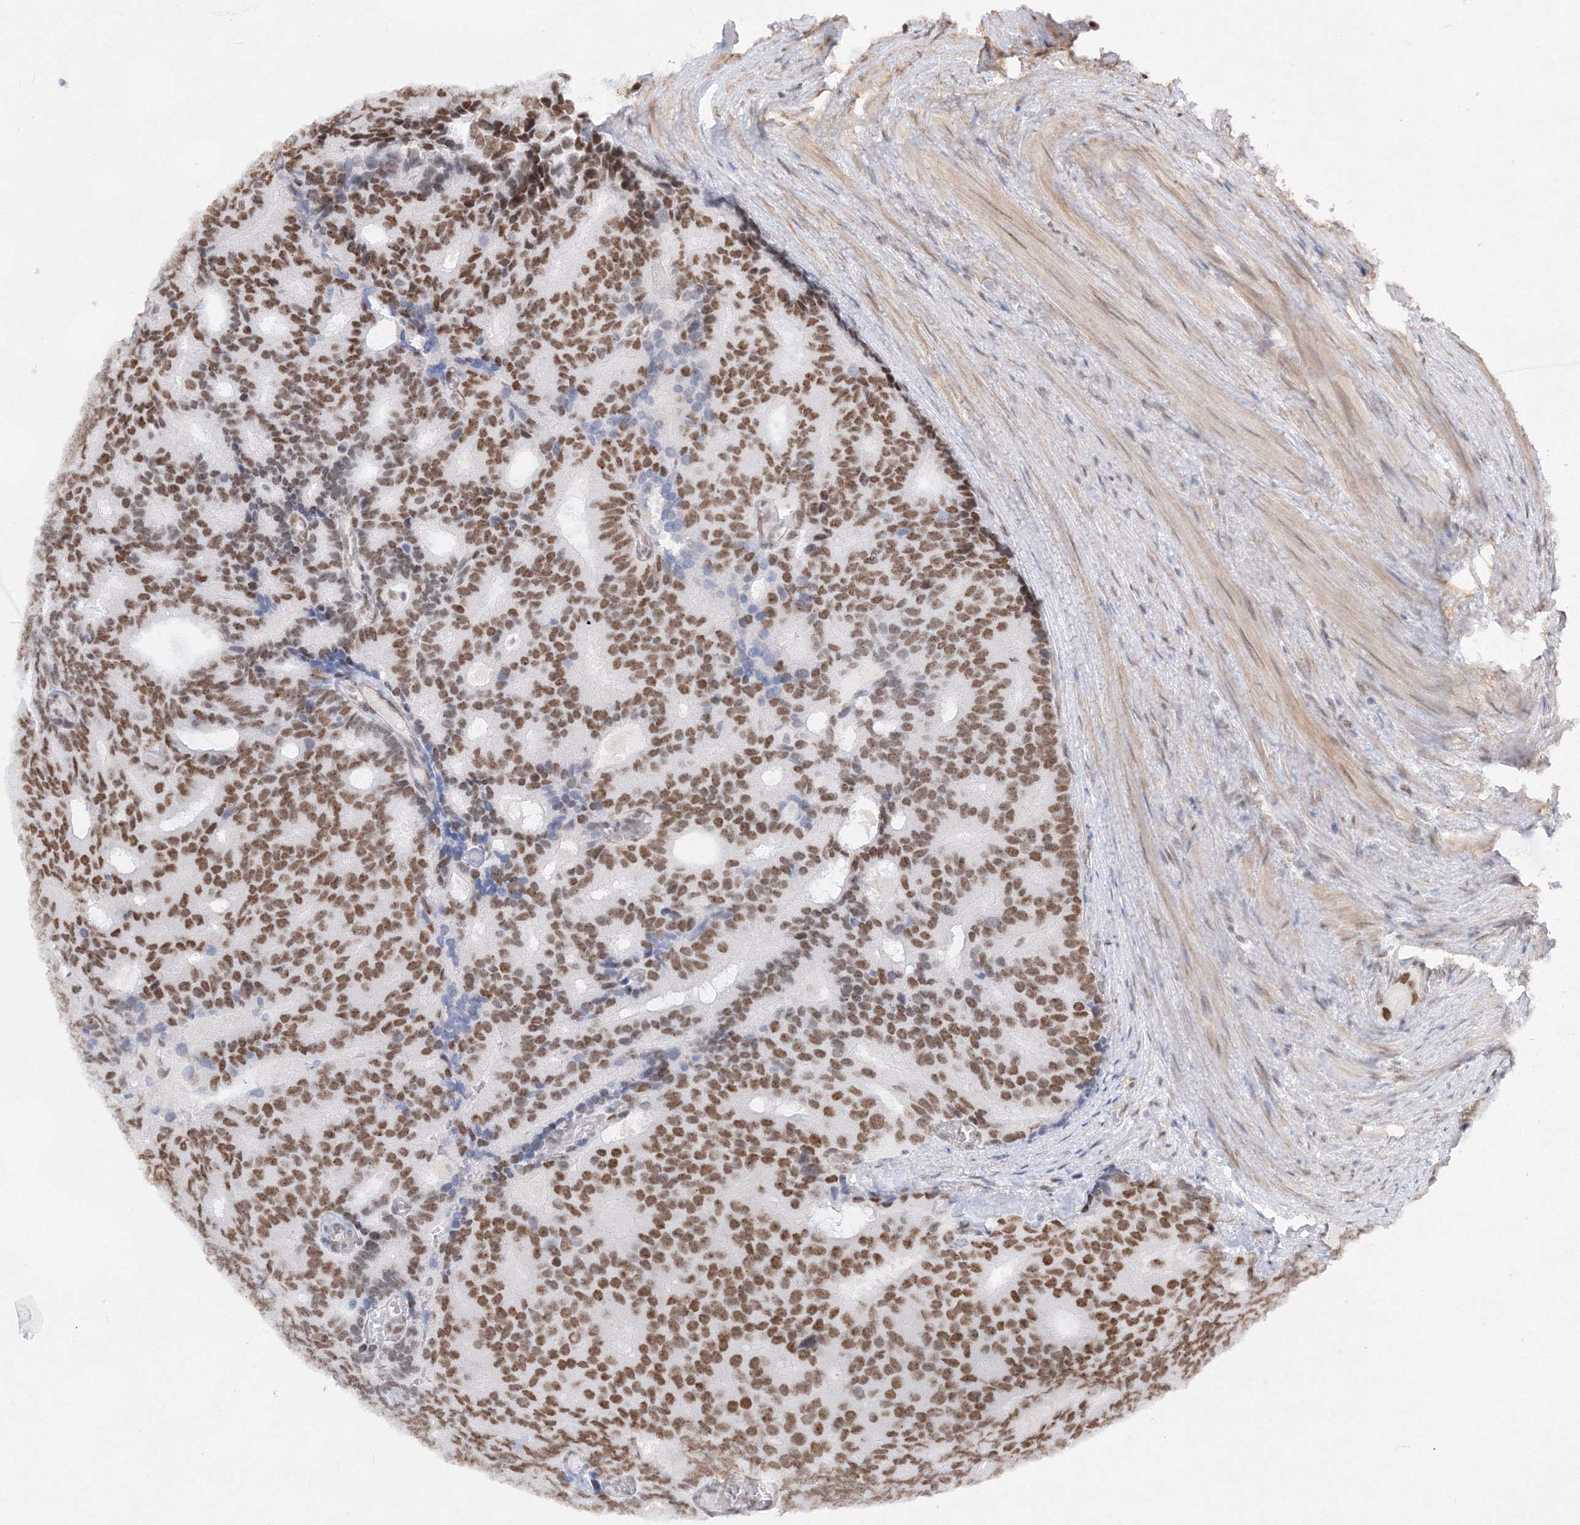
{"staining": {"intensity": "moderate", "quantity": ">75%", "location": "nuclear"}, "tissue": "prostate cancer", "cell_type": "Tumor cells", "image_type": "cancer", "snomed": [{"axis": "morphology", "description": "Adenocarcinoma, Low grade"}, {"axis": "topography", "description": "Prostate"}], "caption": "Protein staining by IHC exhibits moderate nuclear expression in about >75% of tumor cells in prostate cancer.", "gene": "ZNF638", "patient": {"sex": "male", "age": 71}}